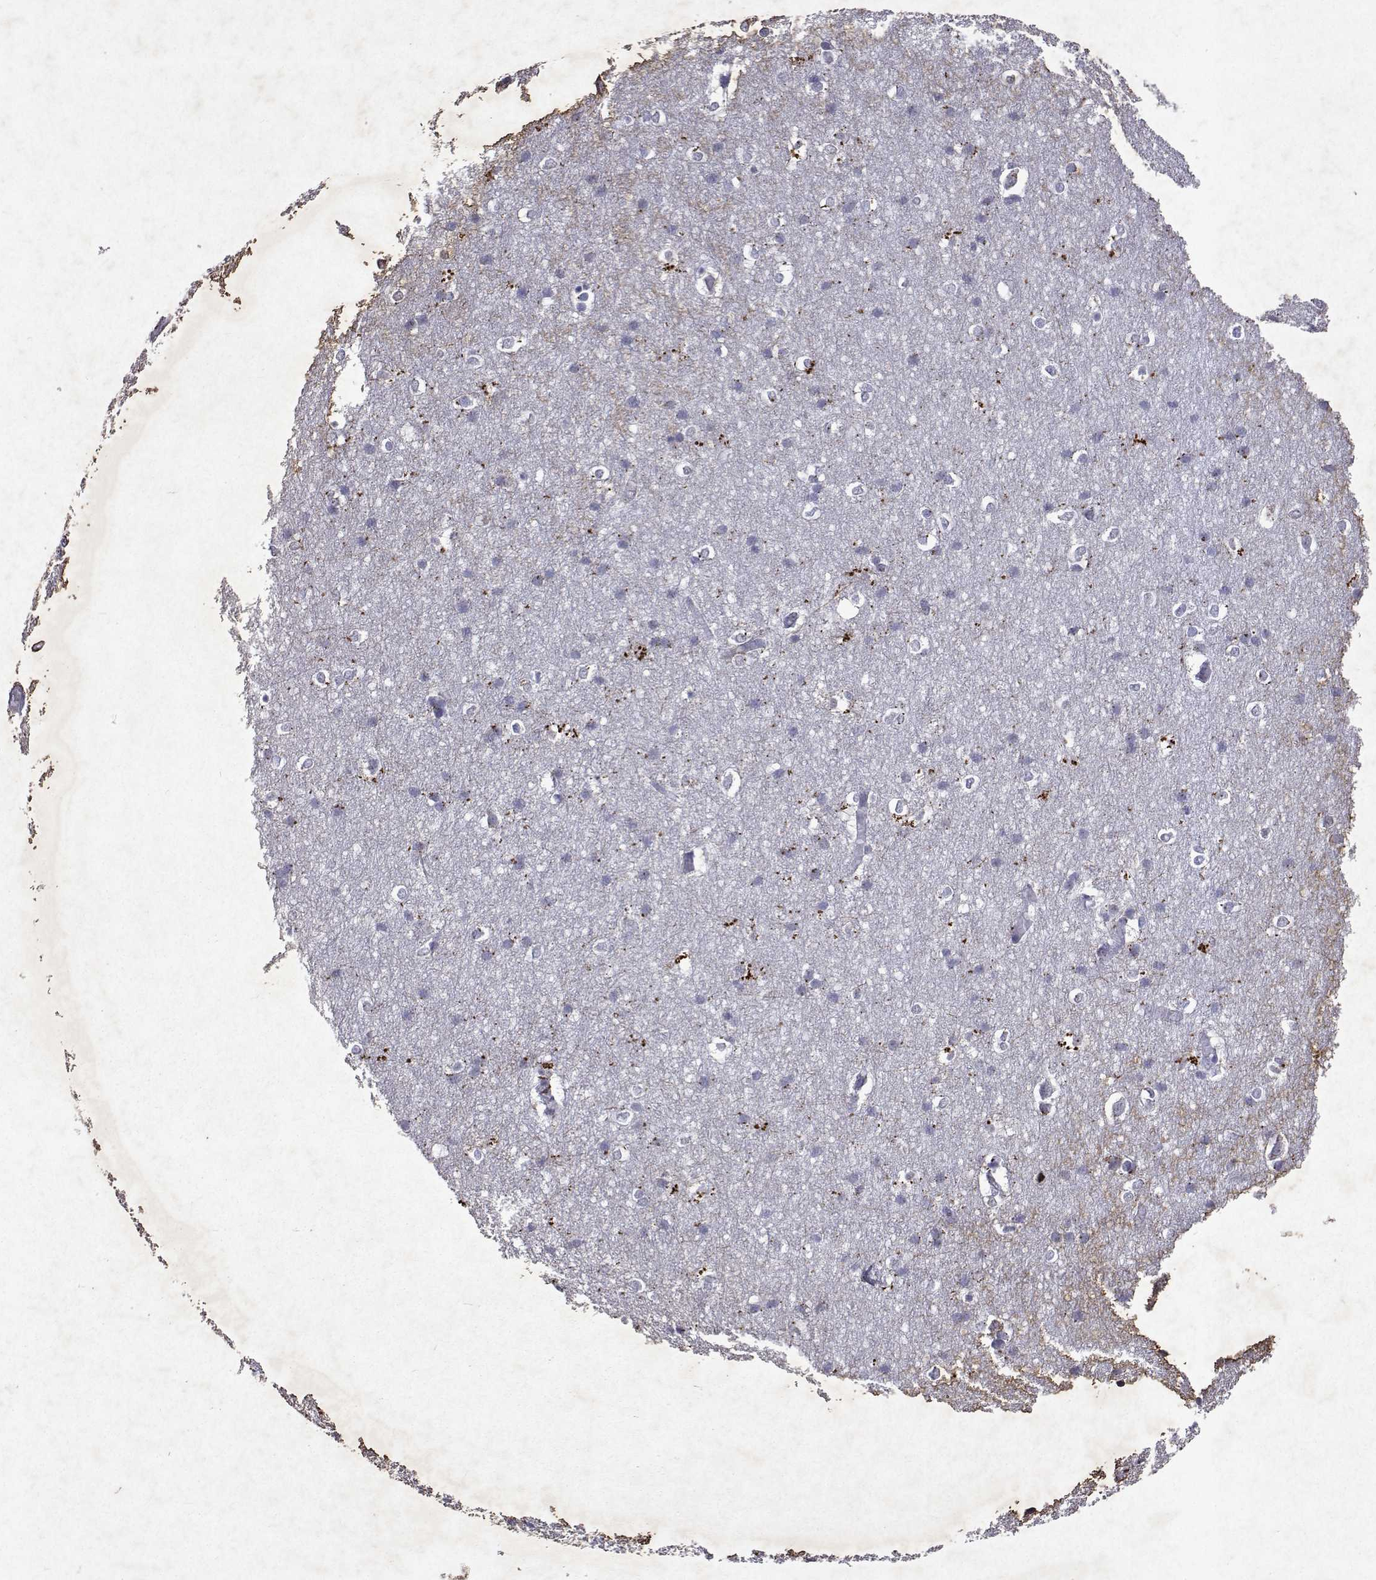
{"staining": {"intensity": "negative", "quantity": "none", "location": "none"}, "tissue": "cerebral cortex", "cell_type": "Endothelial cells", "image_type": "normal", "snomed": [{"axis": "morphology", "description": "Normal tissue, NOS"}, {"axis": "topography", "description": "Cerebral cortex"}], "caption": "DAB (3,3'-diaminobenzidine) immunohistochemical staining of unremarkable human cerebral cortex shows no significant expression in endothelial cells.", "gene": "DUSP28", "patient": {"sex": "male", "age": 37}}